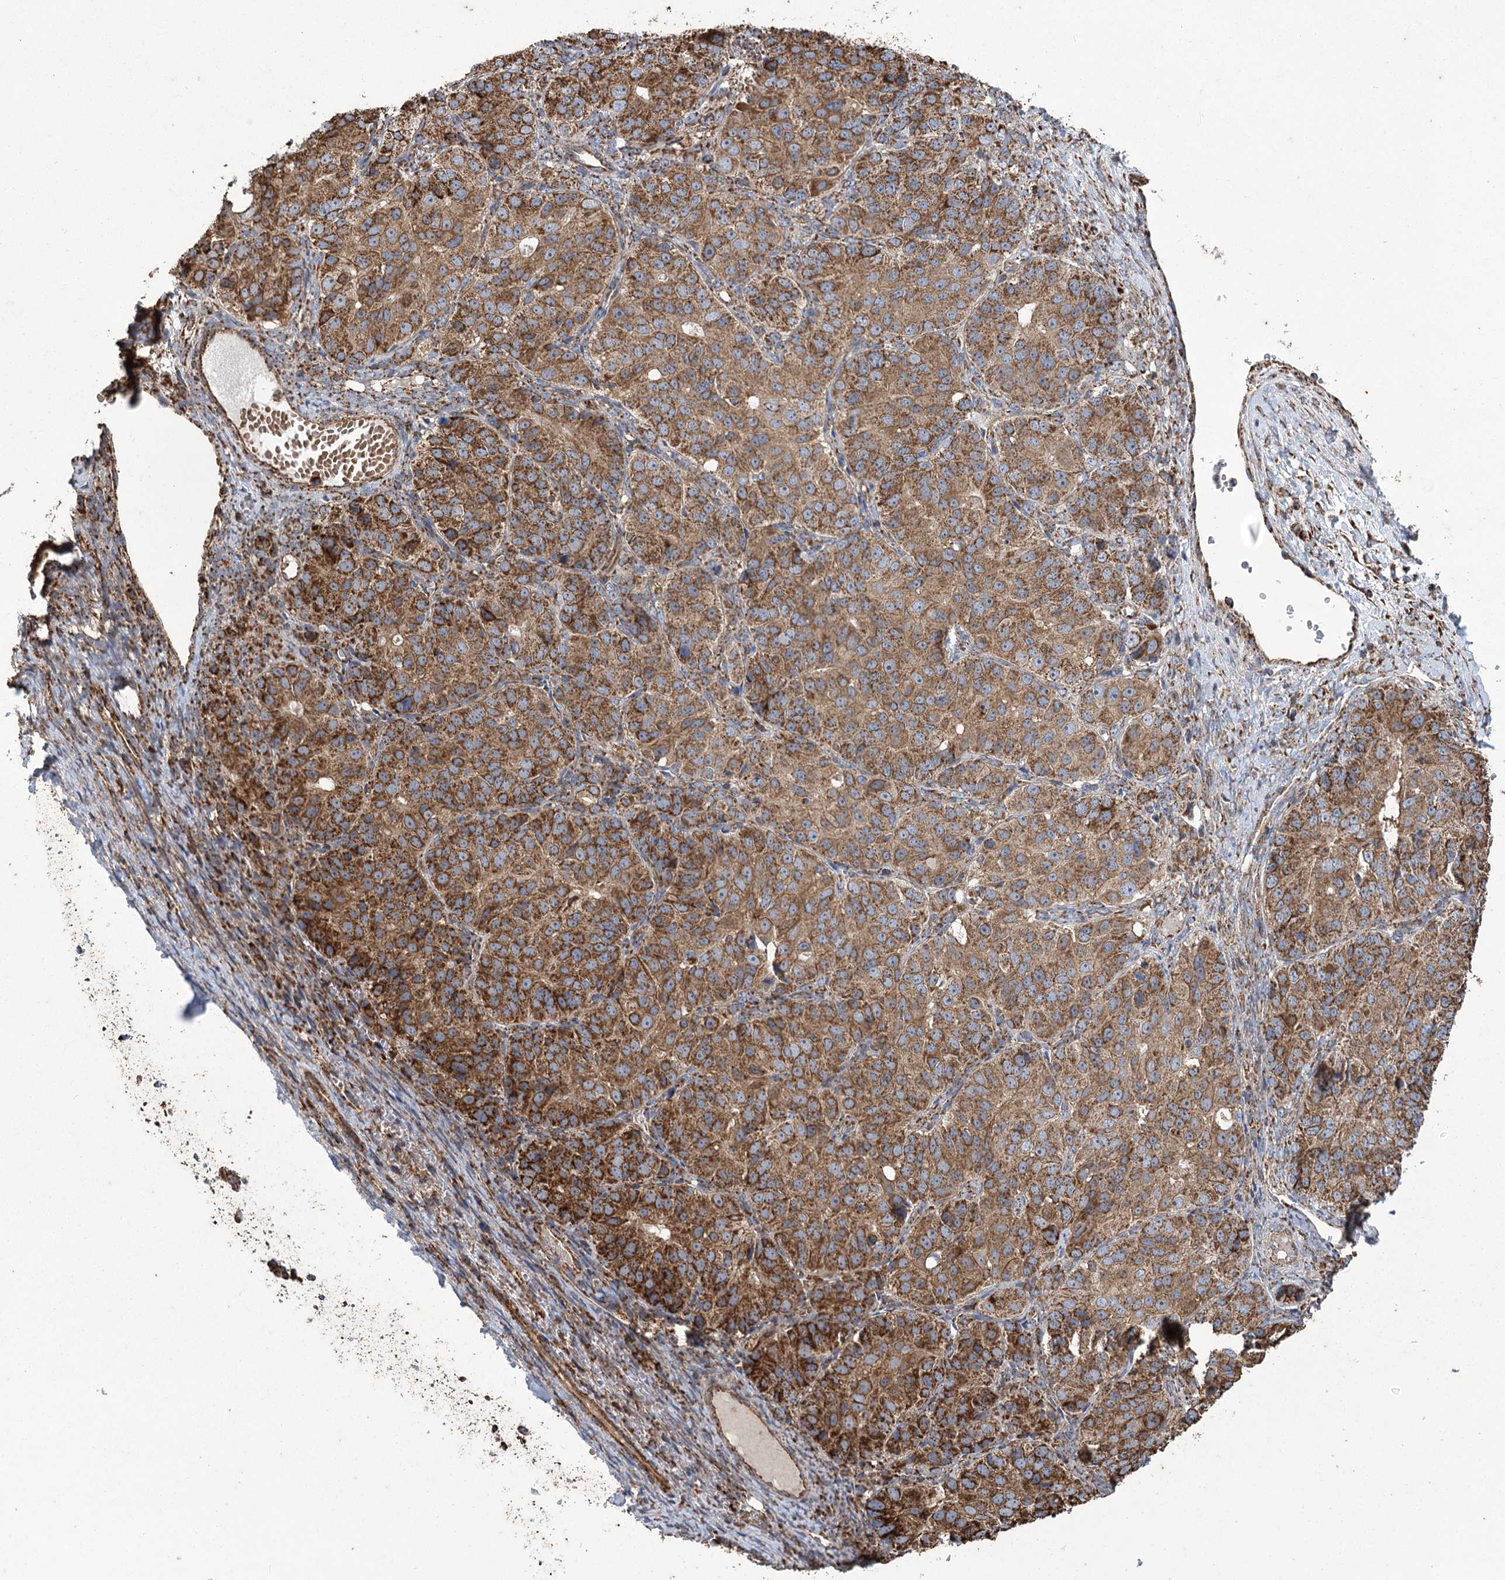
{"staining": {"intensity": "strong", "quantity": ">75%", "location": "cytoplasmic/membranous"}, "tissue": "ovarian cancer", "cell_type": "Tumor cells", "image_type": "cancer", "snomed": [{"axis": "morphology", "description": "Carcinoma, endometroid"}, {"axis": "topography", "description": "Ovary"}], "caption": "A brown stain highlights strong cytoplasmic/membranous staining of a protein in endometroid carcinoma (ovarian) tumor cells.", "gene": "CARD19", "patient": {"sex": "female", "age": 51}}